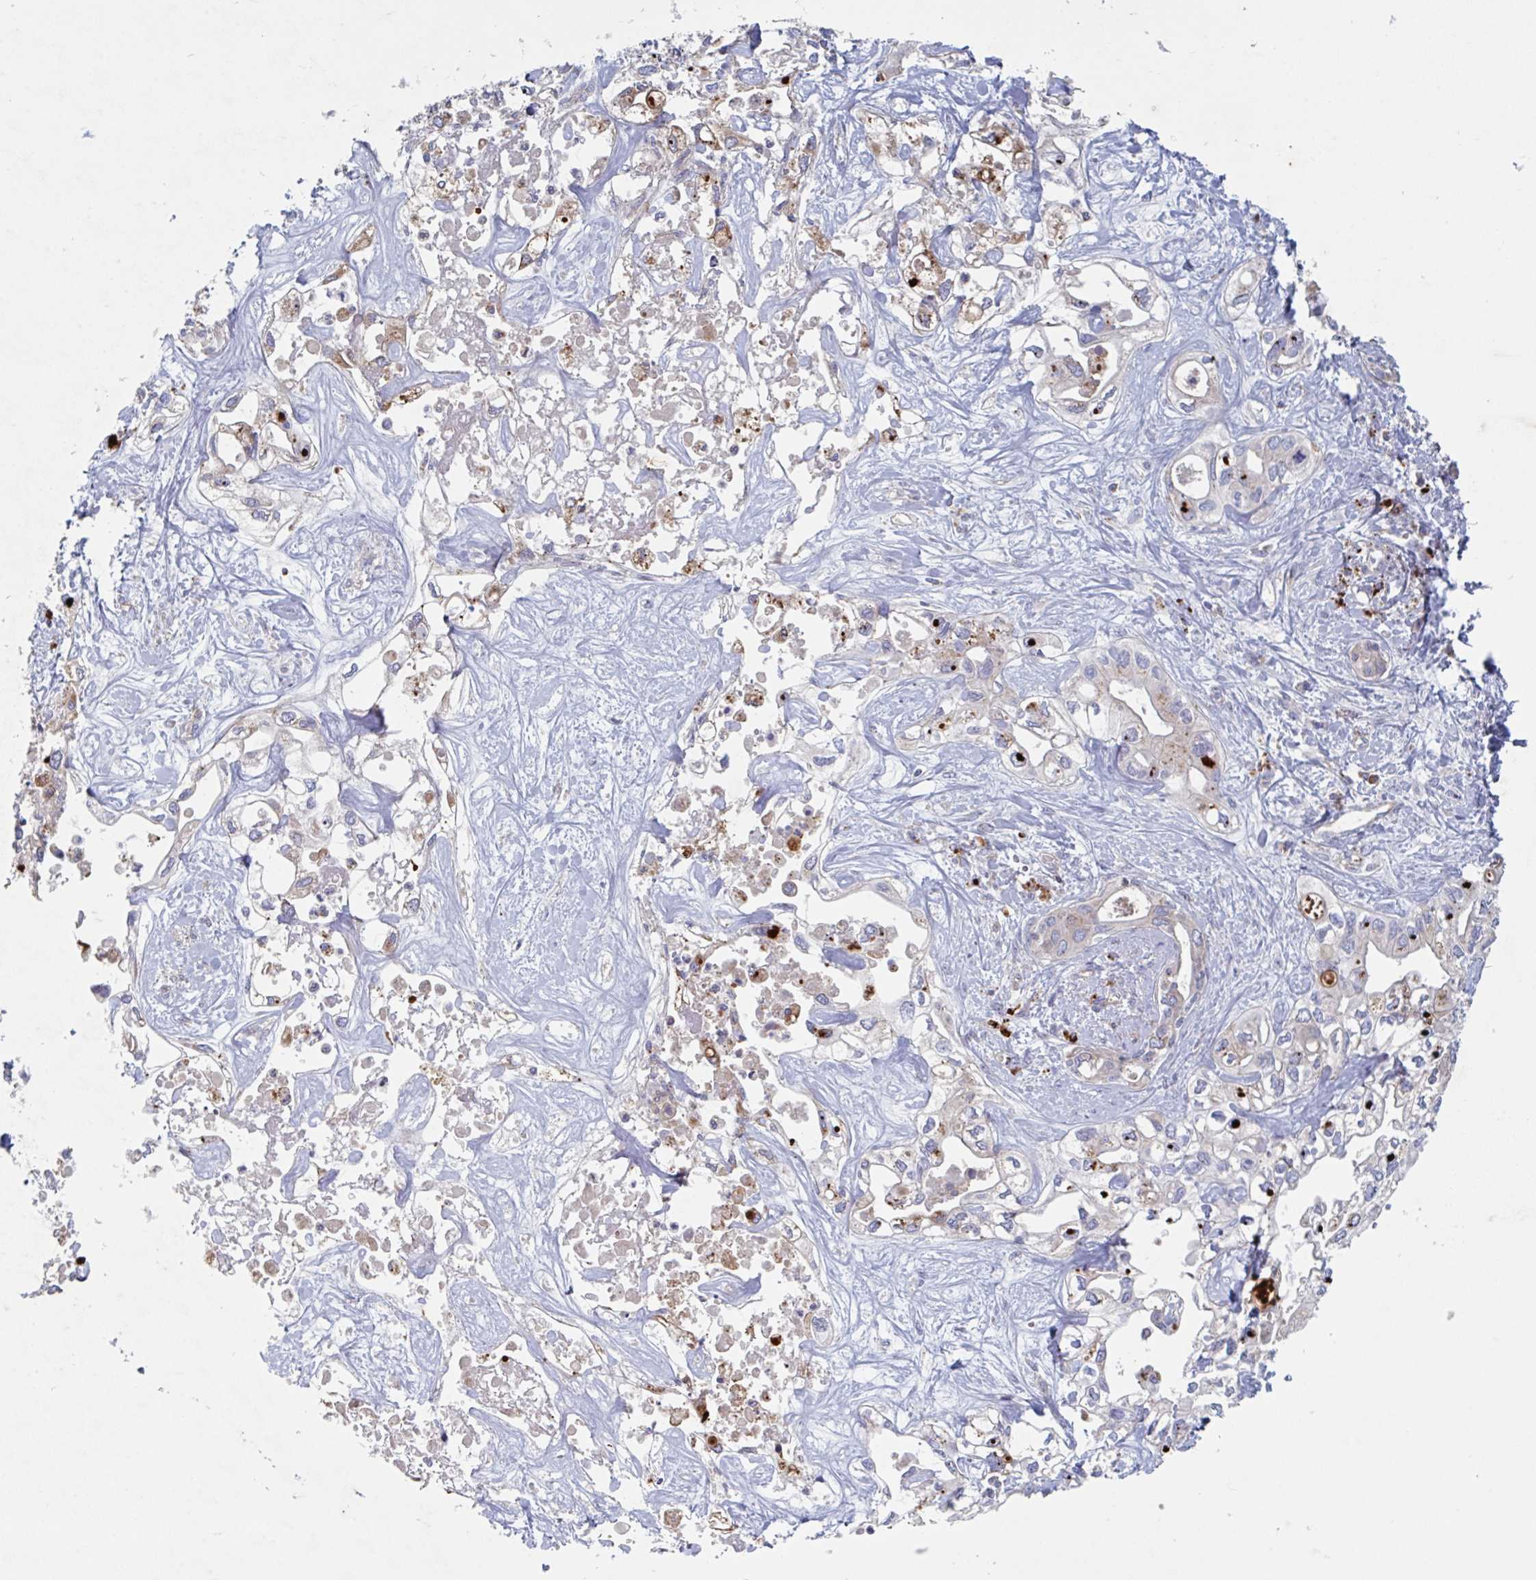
{"staining": {"intensity": "weak", "quantity": "<25%", "location": "cytoplasmic/membranous"}, "tissue": "liver cancer", "cell_type": "Tumor cells", "image_type": "cancer", "snomed": [{"axis": "morphology", "description": "Cholangiocarcinoma"}, {"axis": "topography", "description": "Liver"}], "caption": "Immunohistochemistry image of human cholangiocarcinoma (liver) stained for a protein (brown), which shows no positivity in tumor cells.", "gene": "MANBA", "patient": {"sex": "female", "age": 64}}